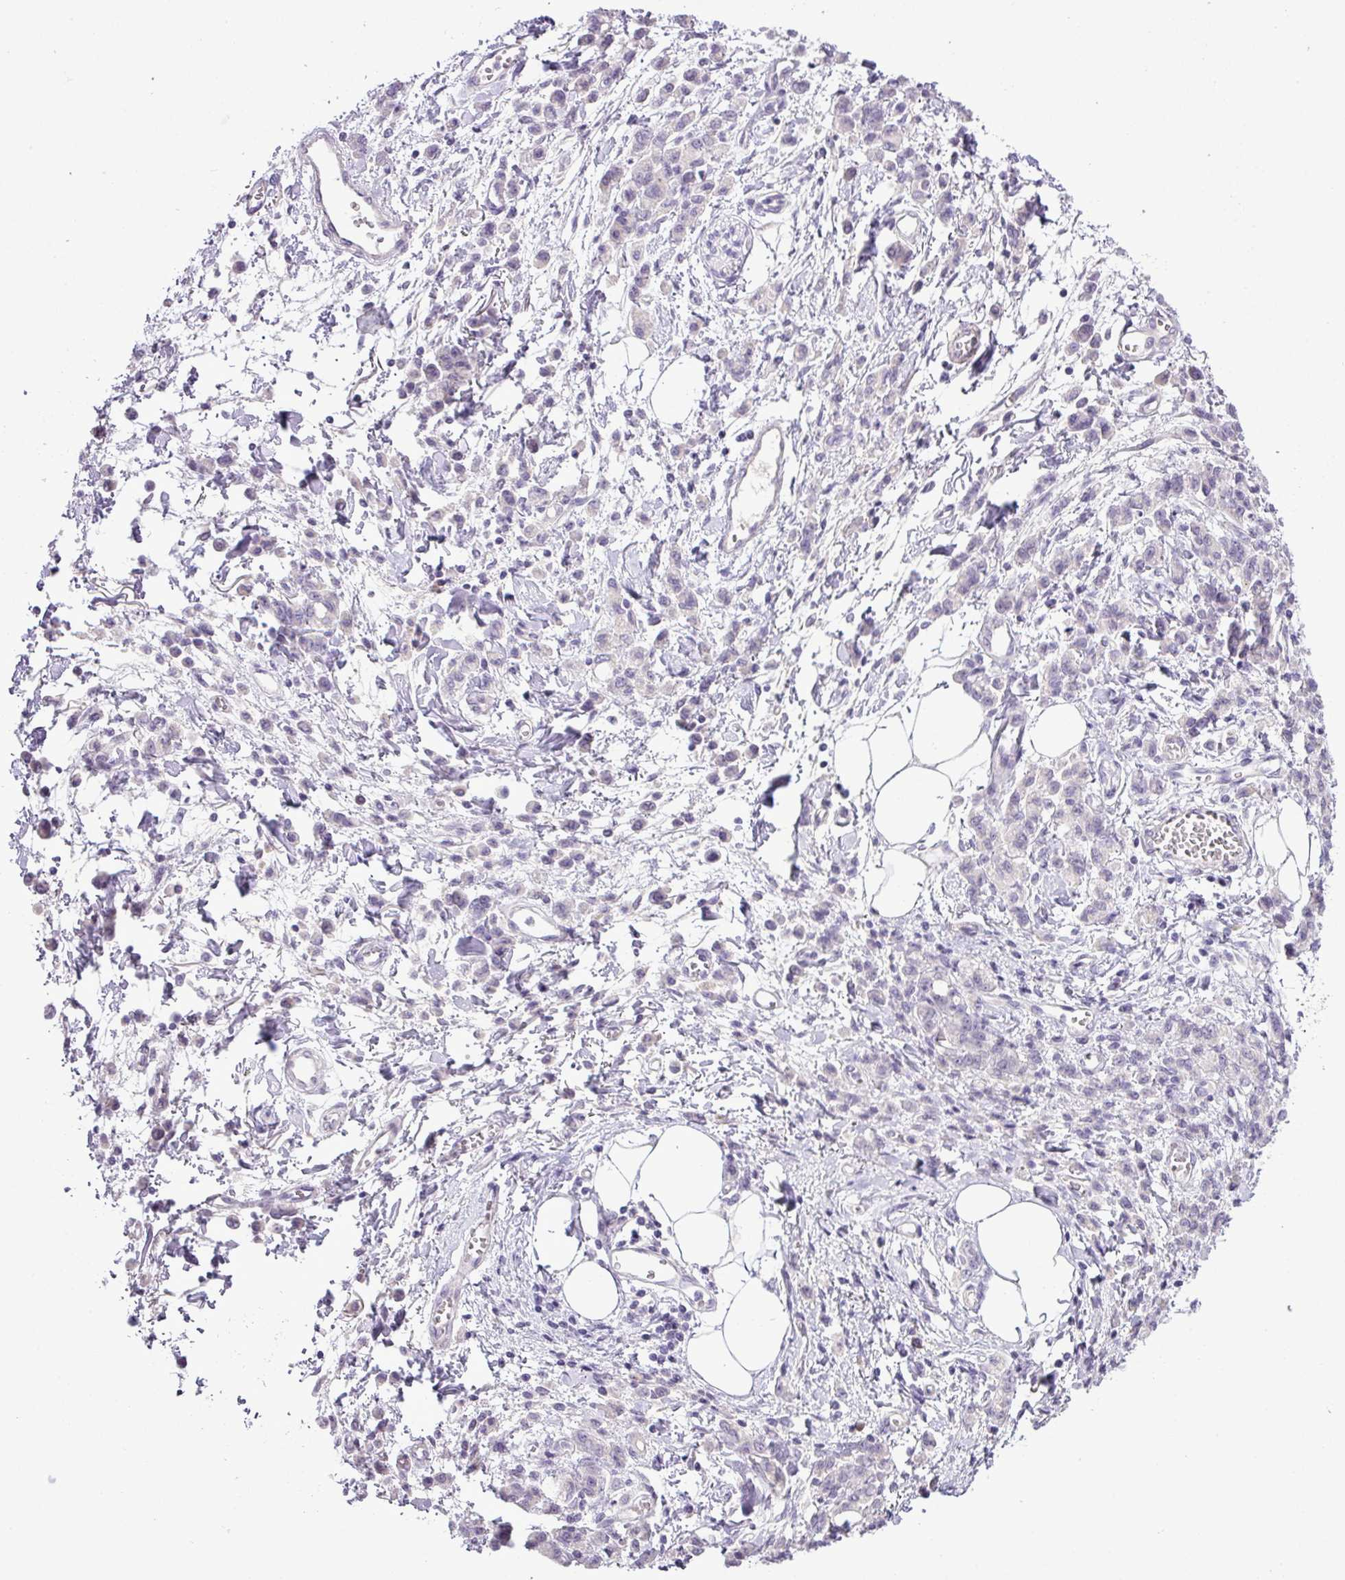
{"staining": {"intensity": "negative", "quantity": "none", "location": "none"}, "tissue": "stomach cancer", "cell_type": "Tumor cells", "image_type": "cancer", "snomed": [{"axis": "morphology", "description": "Adenocarcinoma, NOS"}, {"axis": "topography", "description": "Stomach"}], "caption": "Immunohistochemistry (IHC) image of stomach adenocarcinoma stained for a protein (brown), which reveals no positivity in tumor cells. (Brightfield microscopy of DAB immunohistochemistry (IHC) at high magnification).", "gene": "DNAJB13", "patient": {"sex": "male", "age": 77}}